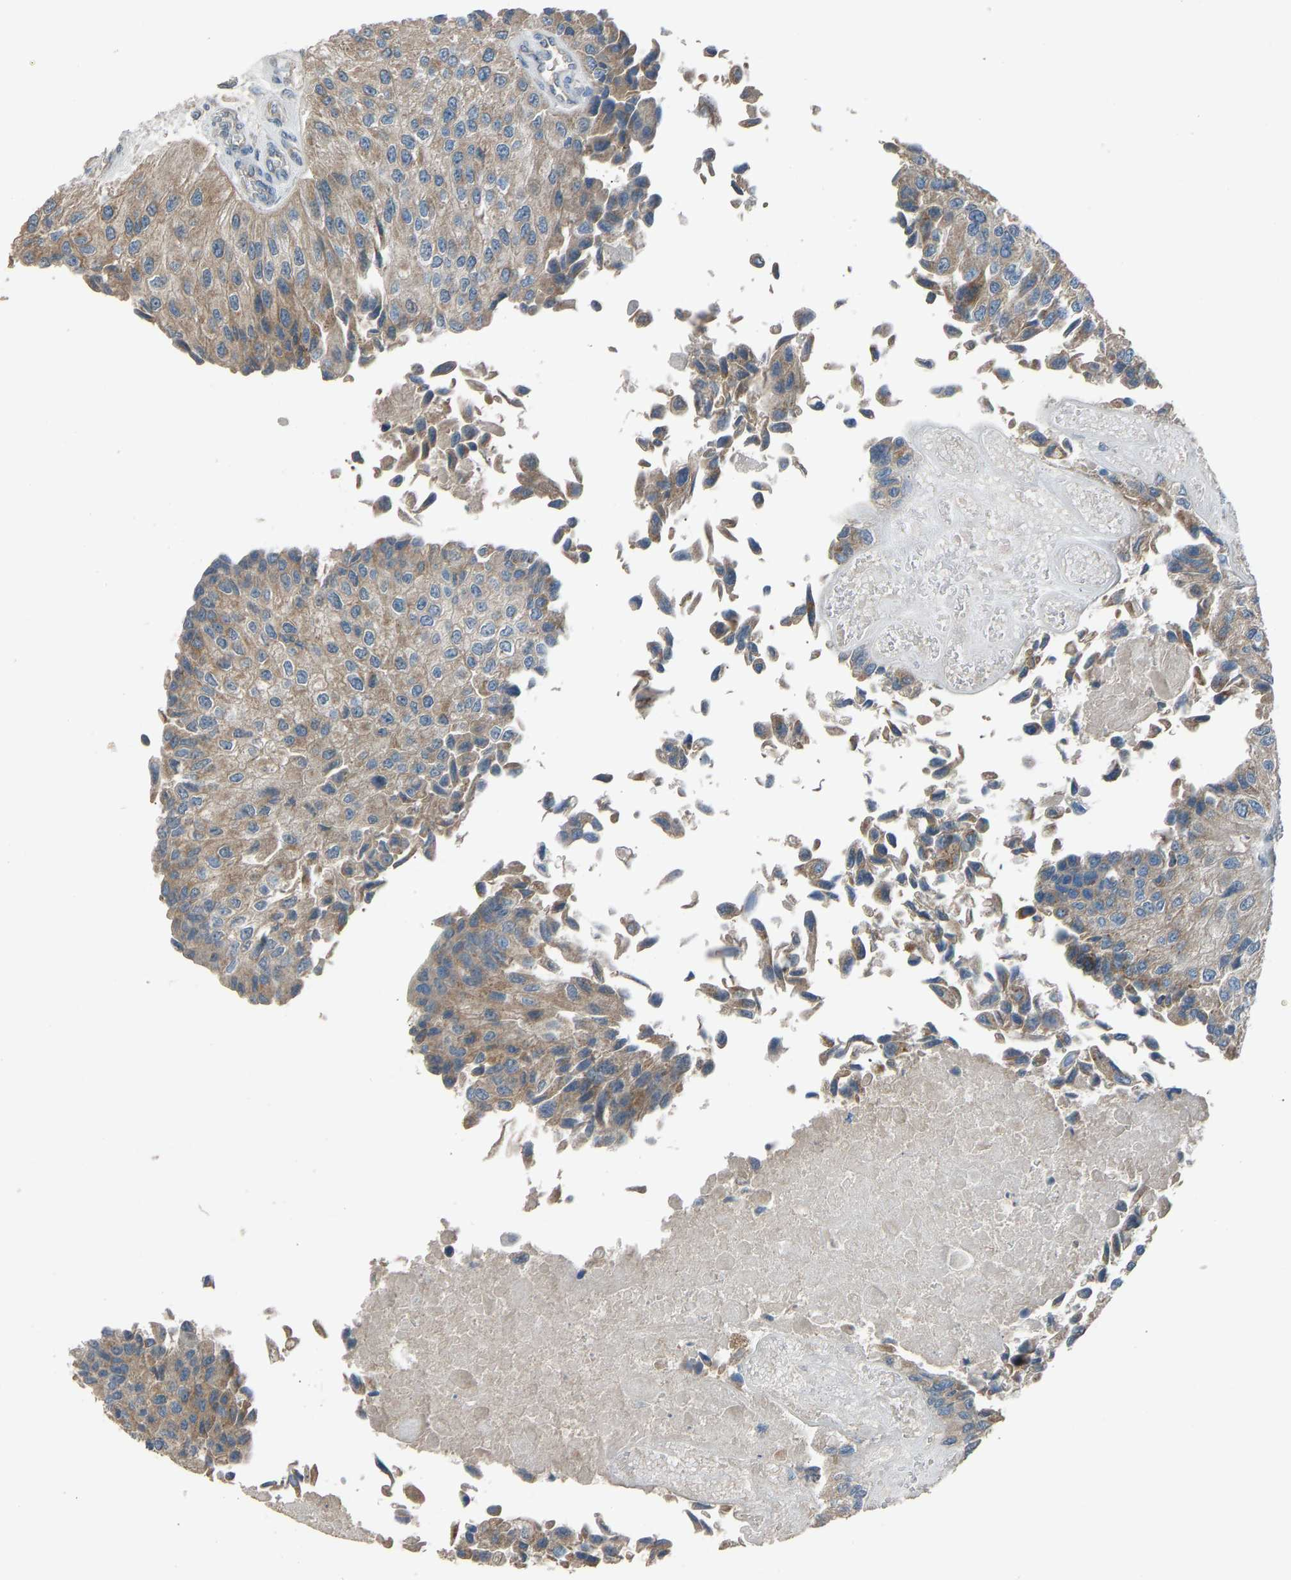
{"staining": {"intensity": "weak", "quantity": ">75%", "location": "cytoplasmic/membranous"}, "tissue": "urothelial cancer", "cell_type": "Tumor cells", "image_type": "cancer", "snomed": [{"axis": "morphology", "description": "Urothelial carcinoma, High grade"}, {"axis": "topography", "description": "Kidney"}, {"axis": "topography", "description": "Urinary bladder"}], "caption": "The histopathology image reveals a brown stain indicating the presence of a protein in the cytoplasmic/membranous of tumor cells in urothelial cancer. Nuclei are stained in blue.", "gene": "TGFBR3", "patient": {"sex": "male", "age": 77}}